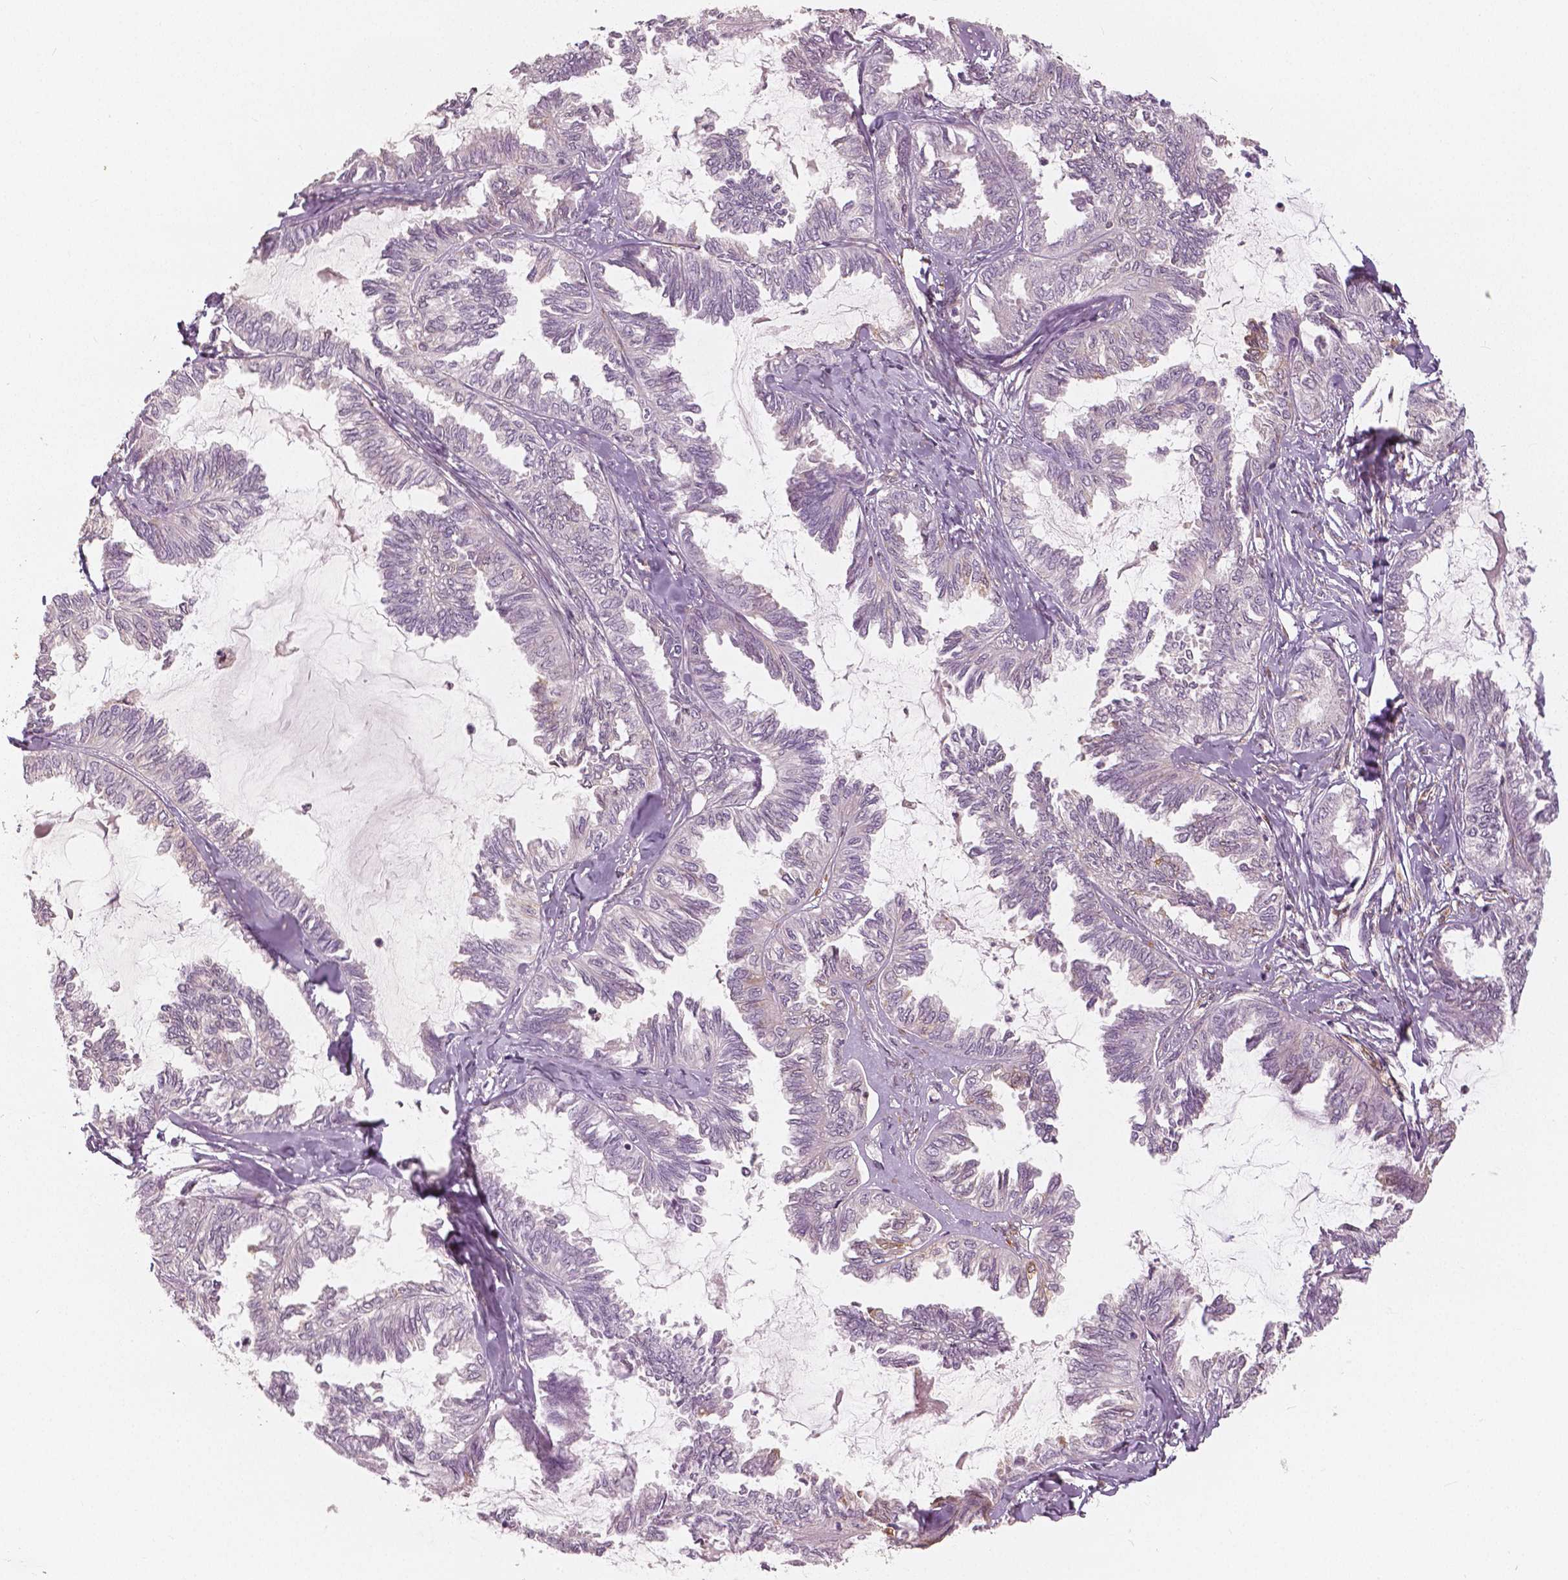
{"staining": {"intensity": "negative", "quantity": "none", "location": "none"}, "tissue": "ovarian cancer", "cell_type": "Tumor cells", "image_type": "cancer", "snomed": [{"axis": "morphology", "description": "Carcinoma, endometroid"}, {"axis": "topography", "description": "Ovary"}], "caption": "Immunohistochemistry image of human ovarian cancer (endometroid carcinoma) stained for a protein (brown), which demonstrates no expression in tumor cells.", "gene": "SQSTM1", "patient": {"sex": "female", "age": 70}}